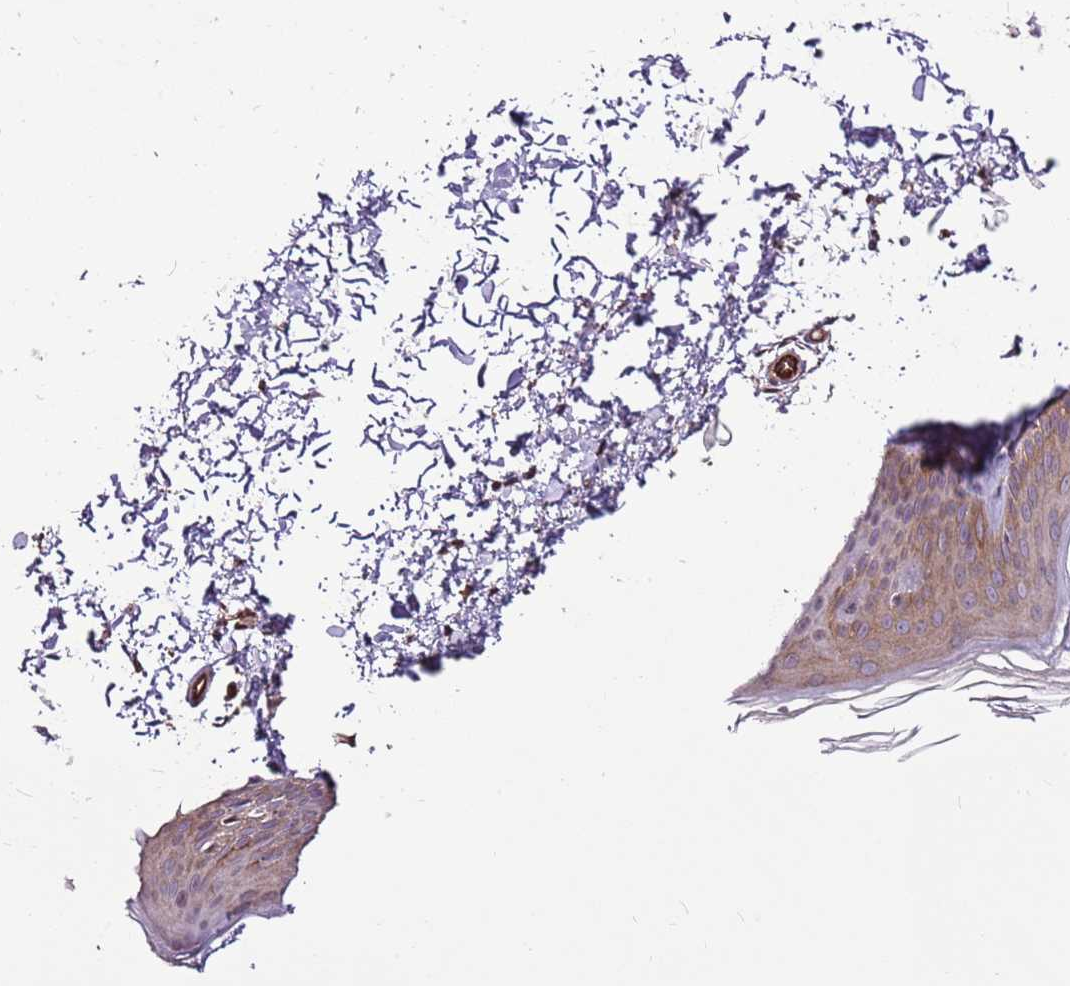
{"staining": {"intensity": "weak", "quantity": ">75%", "location": "cytoplasmic/membranous"}, "tissue": "skin", "cell_type": "Fibroblasts", "image_type": "normal", "snomed": [{"axis": "morphology", "description": "Normal tissue, NOS"}, {"axis": "topography", "description": "Skin"}], "caption": "This photomicrograph exhibits benign skin stained with immunohistochemistry (IHC) to label a protein in brown. The cytoplasmic/membranous of fibroblasts show weak positivity for the protein. Nuclei are counter-stained blue.", "gene": "ZNF827", "patient": {"sex": "female", "age": 27}}